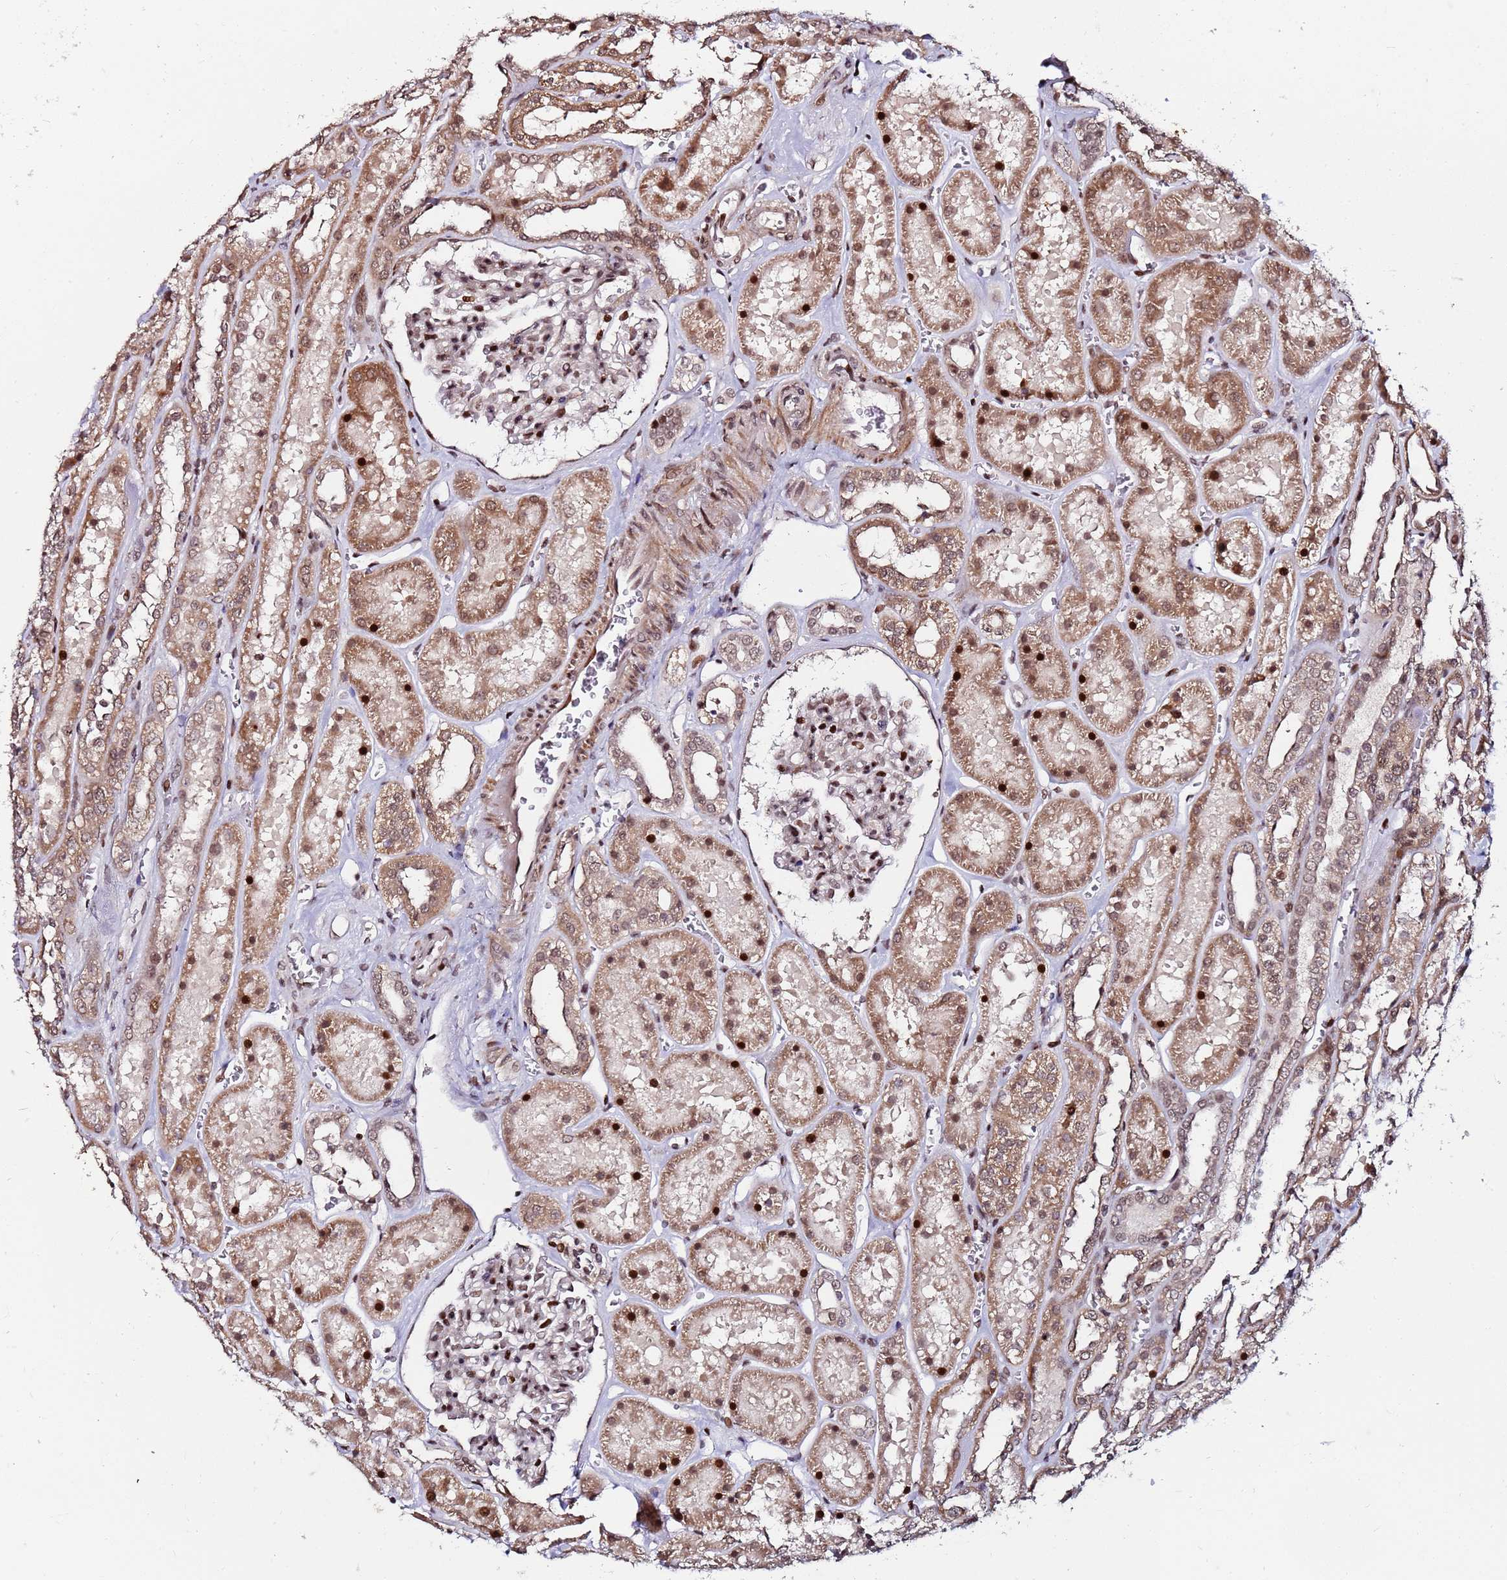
{"staining": {"intensity": "moderate", "quantity": ">75%", "location": "nuclear"}, "tissue": "kidney", "cell_type": "Cells in glomeruli", "image_type": "normal", "snomed": [{"axis": "morphology", "description": "Normal tissue, NOS"}, {"axis": "topography", "description": "Kidney"}], "caption": "High-magnification brightfield microscopy of benign kidney stained with DAB (3,3'-diaminobenzidine) (brown) and counterstained with hematoxylin (blue). cells in glomeruli exhibit moderate nuclear expression is seen in about>75% of cells.", "gene": "PPM1H", "patient": {"sex": "female", "age": 41}}